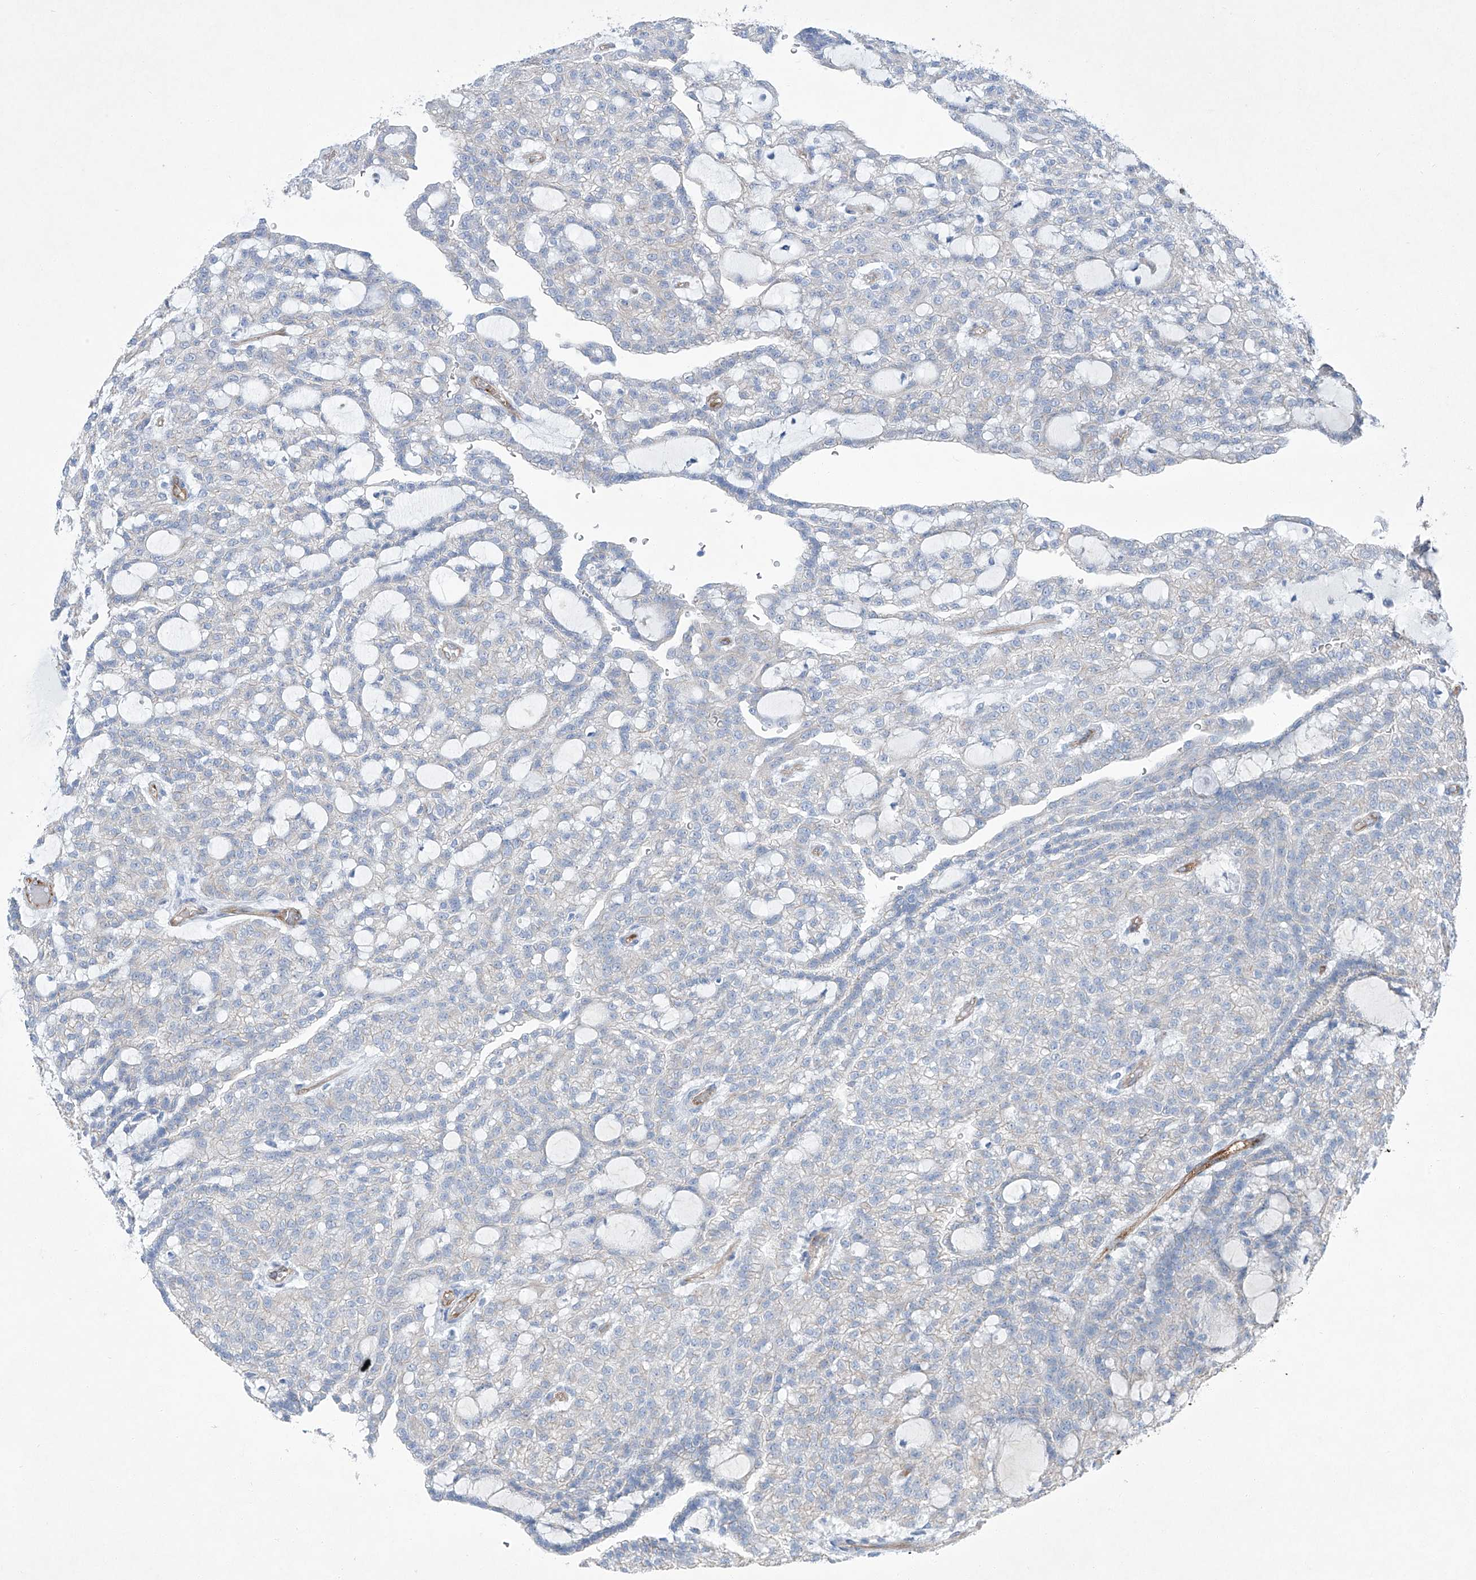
{"staining": {"intensity": "weak", "quantity": "<25%", "location": "cytoplasmic/membranous"}, "tissue": "renal cancer", "cell_type": "Tumor cells", "image_type": "cancer", "snomed": [{"axis": "morphology", "description": "Adenocarcinoma, NOS"}, {"axis": "topography", "description": "Kidney"}], "caption": "There is no significant expression in tumor cells of renal cancer.", "gene": "MAGI1", "patient": {"sex": "male", "age": 63}}